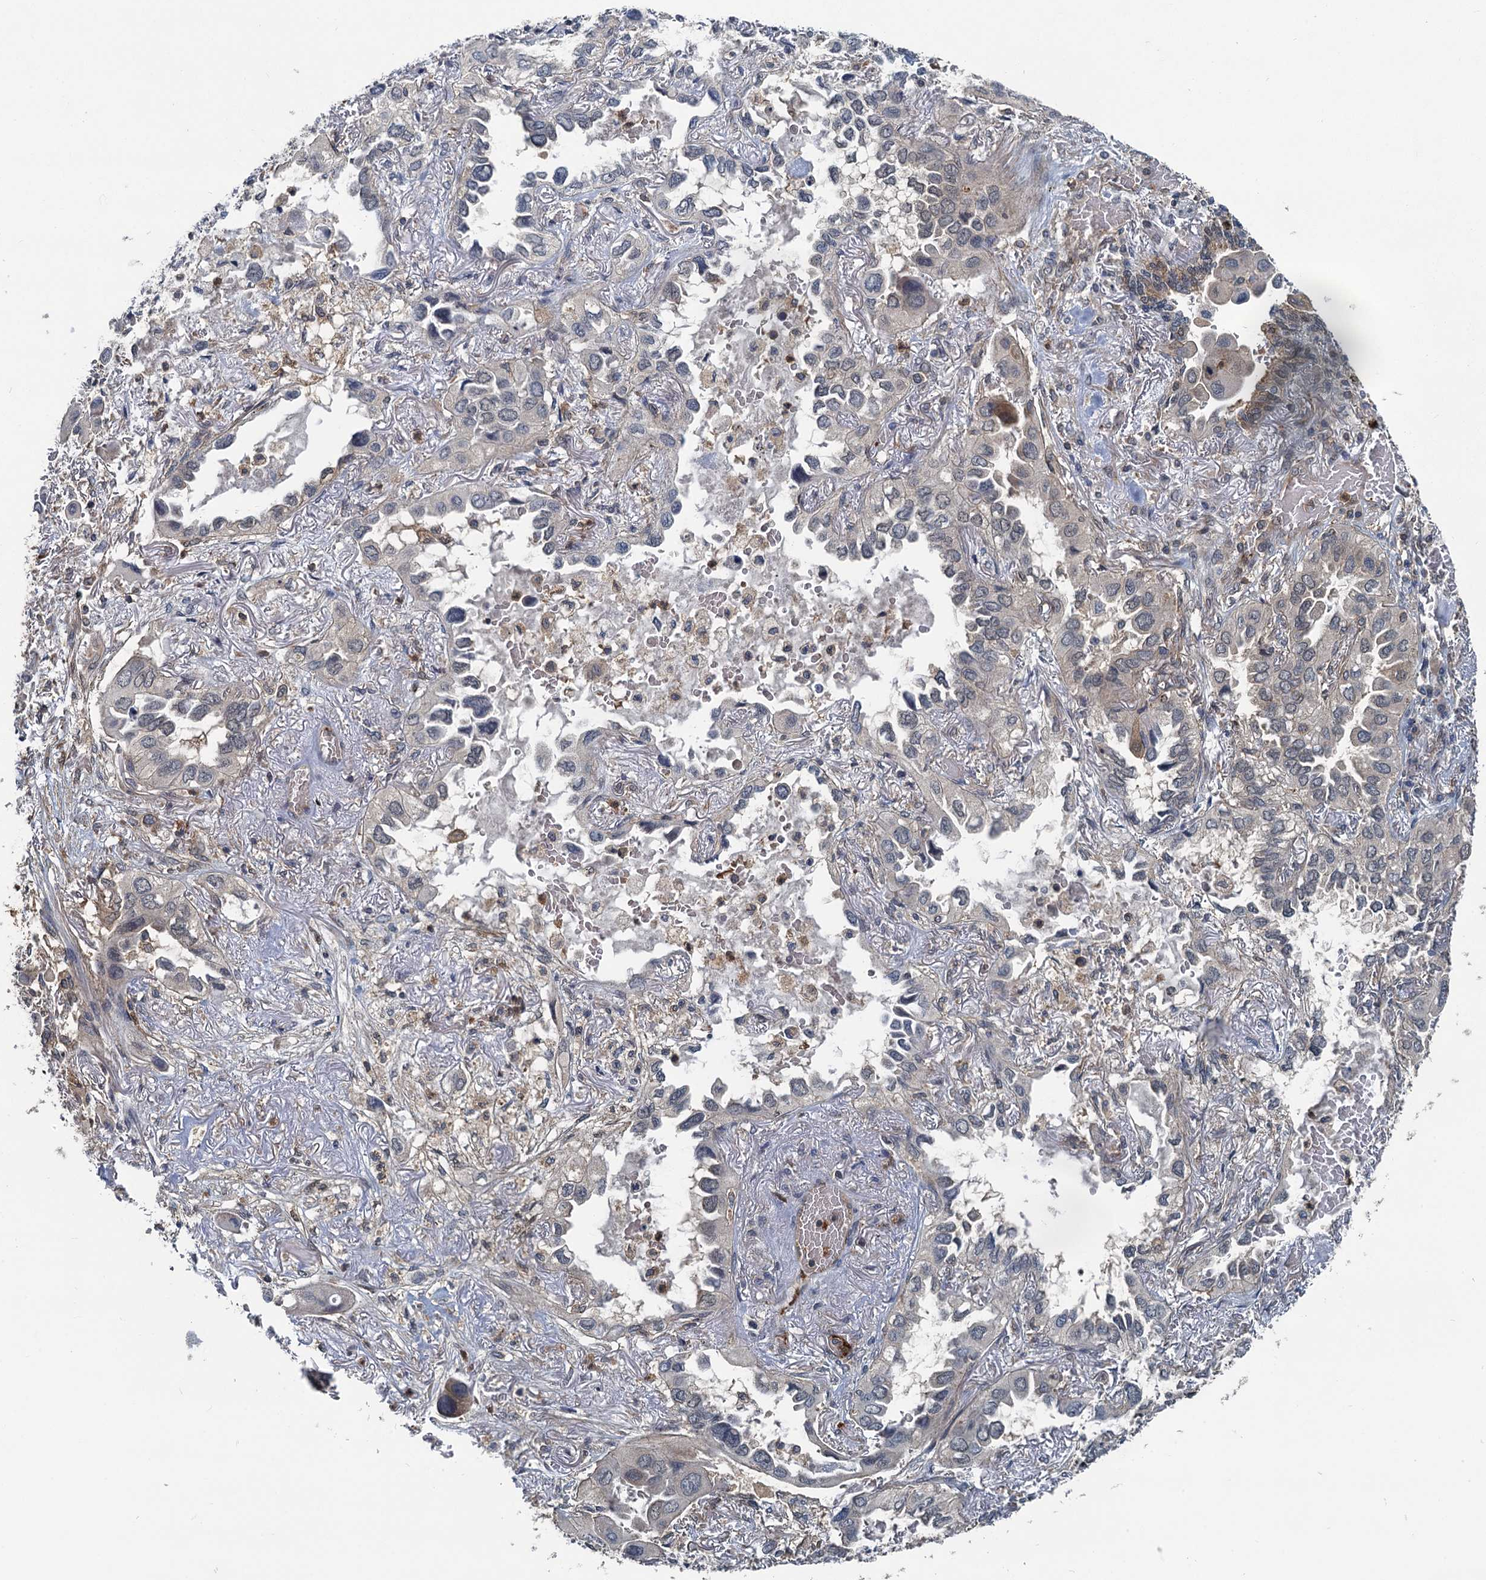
{"staining": {"intensity": "negative", "quantity": "none", "location": "none"}, "tissue": "lung cancer", "cell_type": "Tumor cells", "image_type": "cancer", "snomed": [{"axis": "morphology", "description": "Adenocarcinoma, NOS"}, {"axis": "topography", "description": "Lung"}], "caption": "Tumor cells are negative for protein expression in human lung cancer (adenocarcinoma).", "gene": "GCLM", "patient": {"sex": "female", "age": 76}}